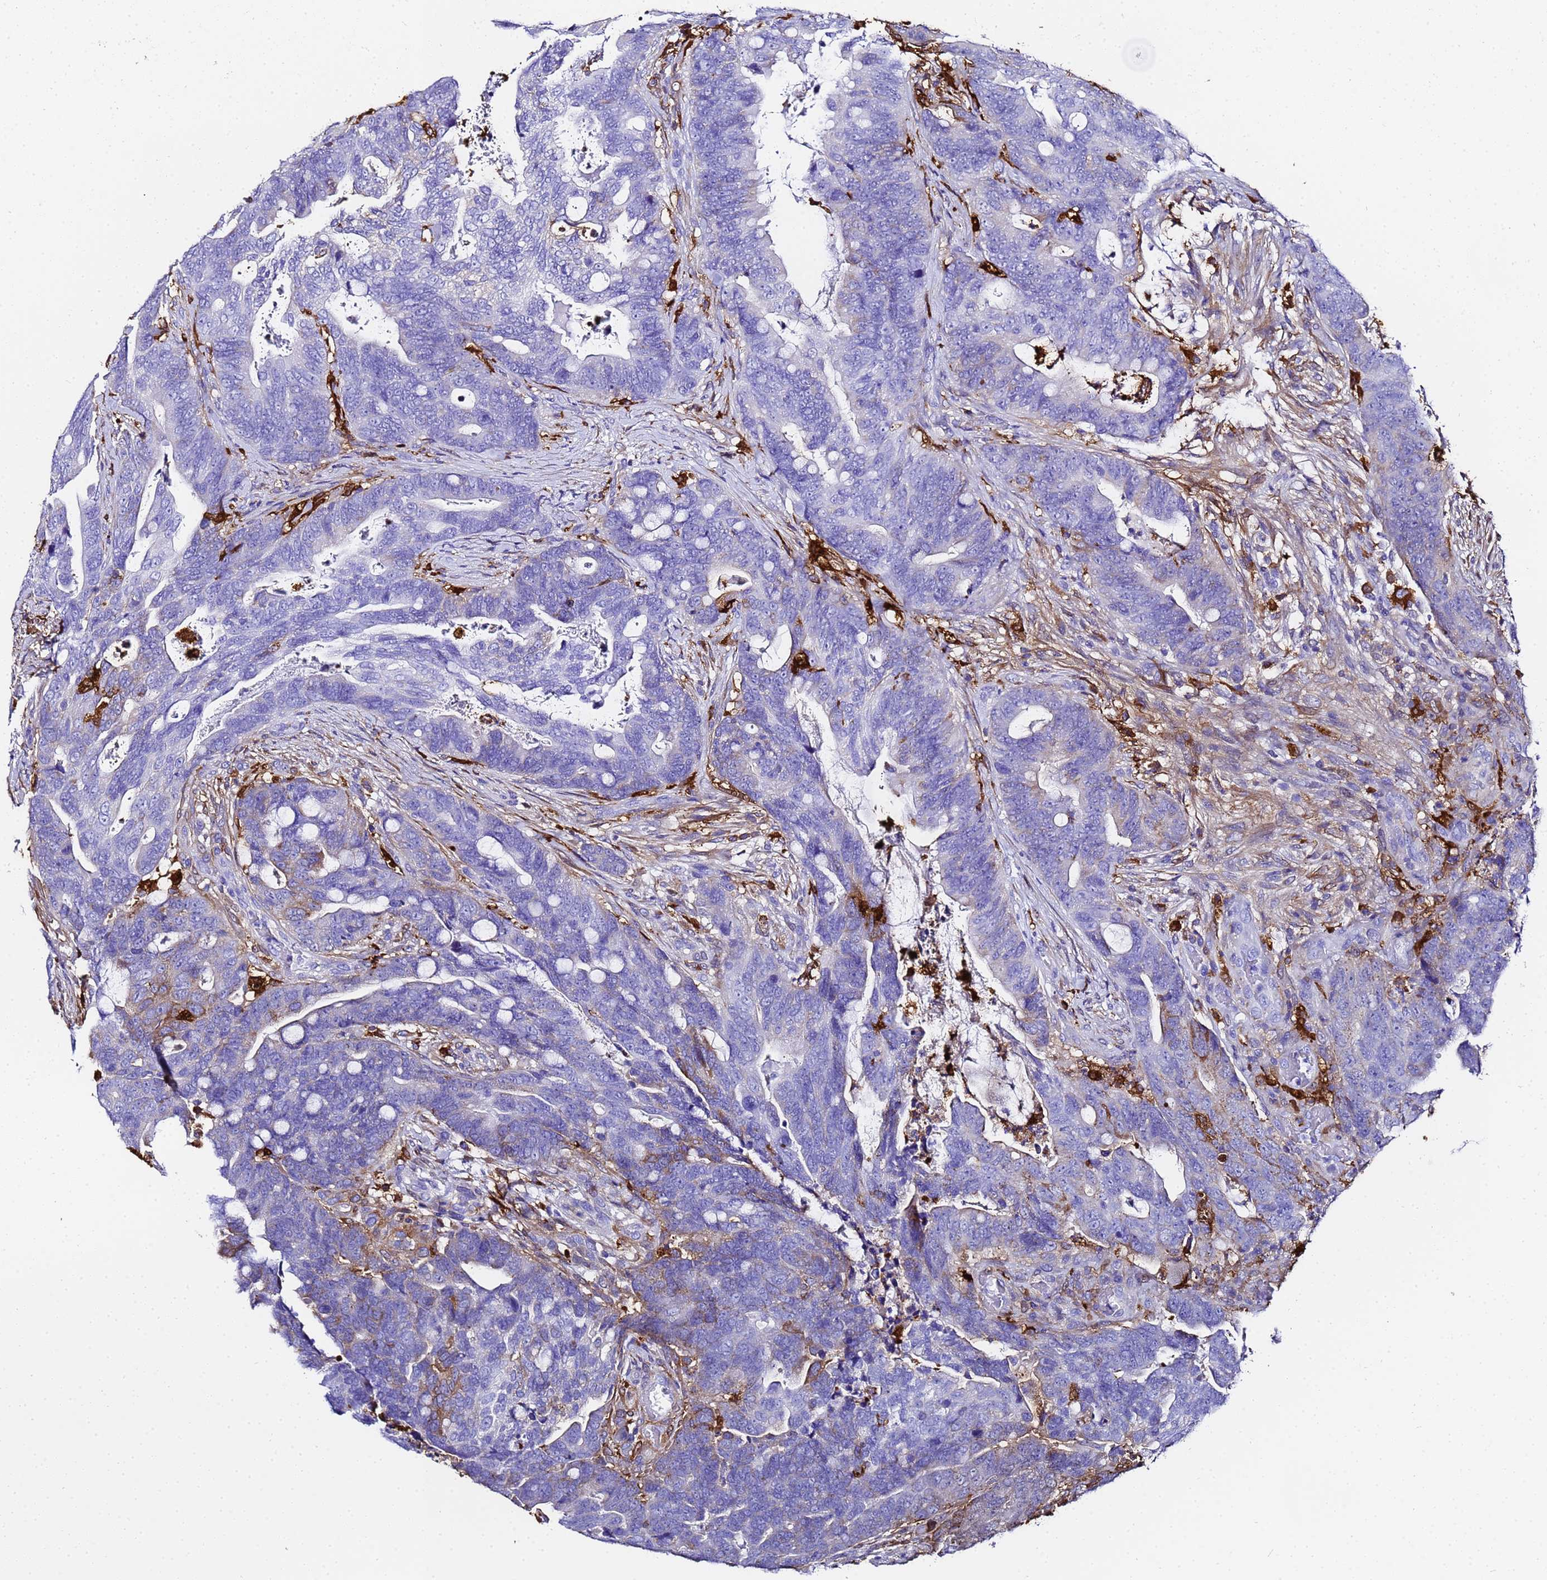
{"staining": {"intensity": "weak", "quantity": "<25%", "location": "cytoplasmic/membranous"}, "tissue": "colorectal cancer", "cell_type": "Tumor cells", "image_type": "cancer", "snomed": [{"axis": "morphology", "description": "Adenocarcinoma, NOS"}, {"axis": "topography", "description": "Colon"}], "caption": "IHC of human colorectal cancer shows no positivity in tumor cells.", "gene": "FTL", "patient": {"sex": "female", "age": 82}}